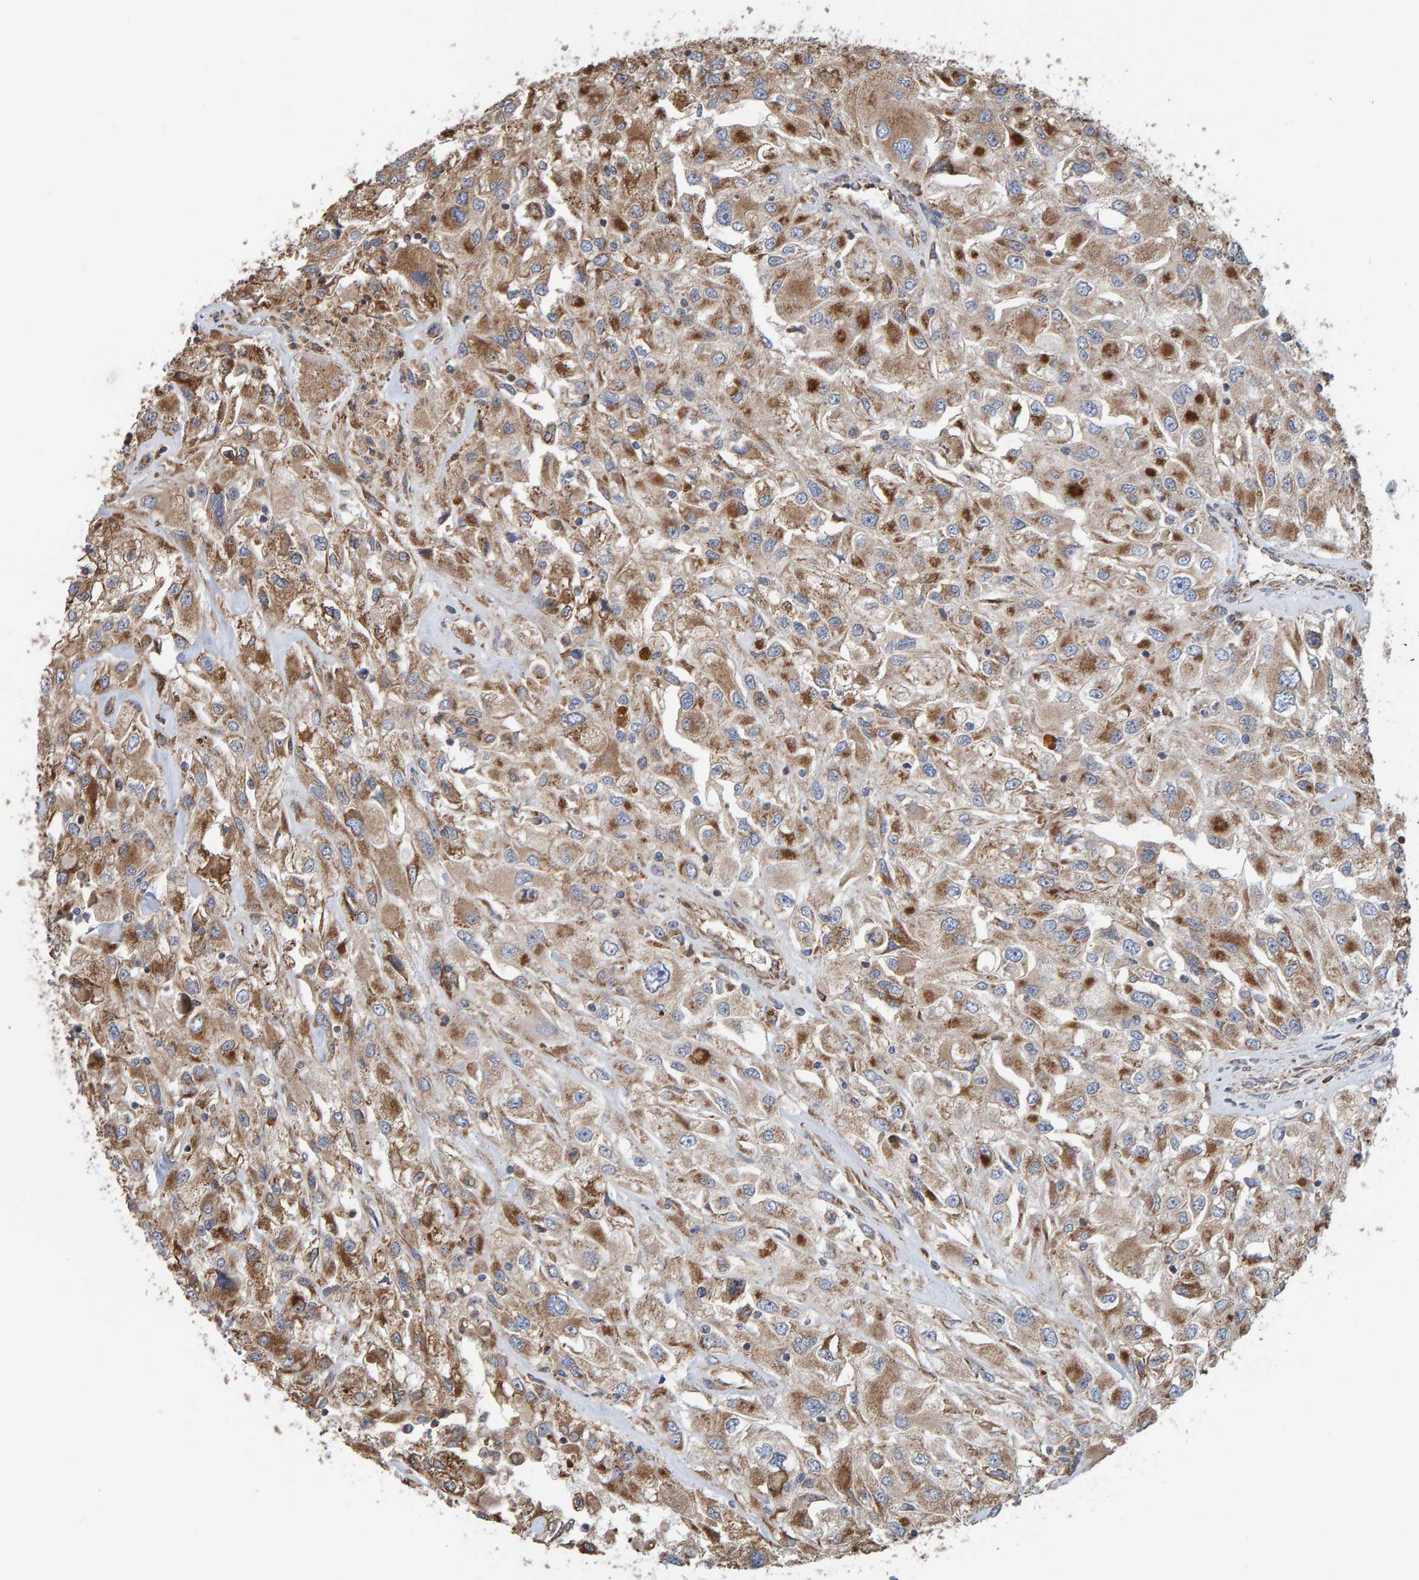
{"staining": {"intensity": "moderate", "quantity": ">75%", "location": "cytoplasmic/membranous"}, "tissue": "renal cancer", "cell_type": "Tumor cells", "image_type": "cancer", "snomed": [{"axis": "morphology", "description": "Adenocarcinoma, NOS"}, {"axis": "topography", "description": "Kidney"}], "caption": "High-magnification brightfield microscopy of adenocarcinoma (renal) stained with DAB (3,3'-diaminobenzidine) (brown) and counterstained with hematoxylin (blue). tumor cells exhibit moderate cytoplasmic/membranous positivity is appreciated in about>75% of cells. The staining was performed using DAB (3,3'-diaminobenzidine), with brown indicating positive protein expression. Nuclei are stained blue with hematoxylin.", "gene": "MRPL45", "patient": {"sex": "female", "age": 52}}